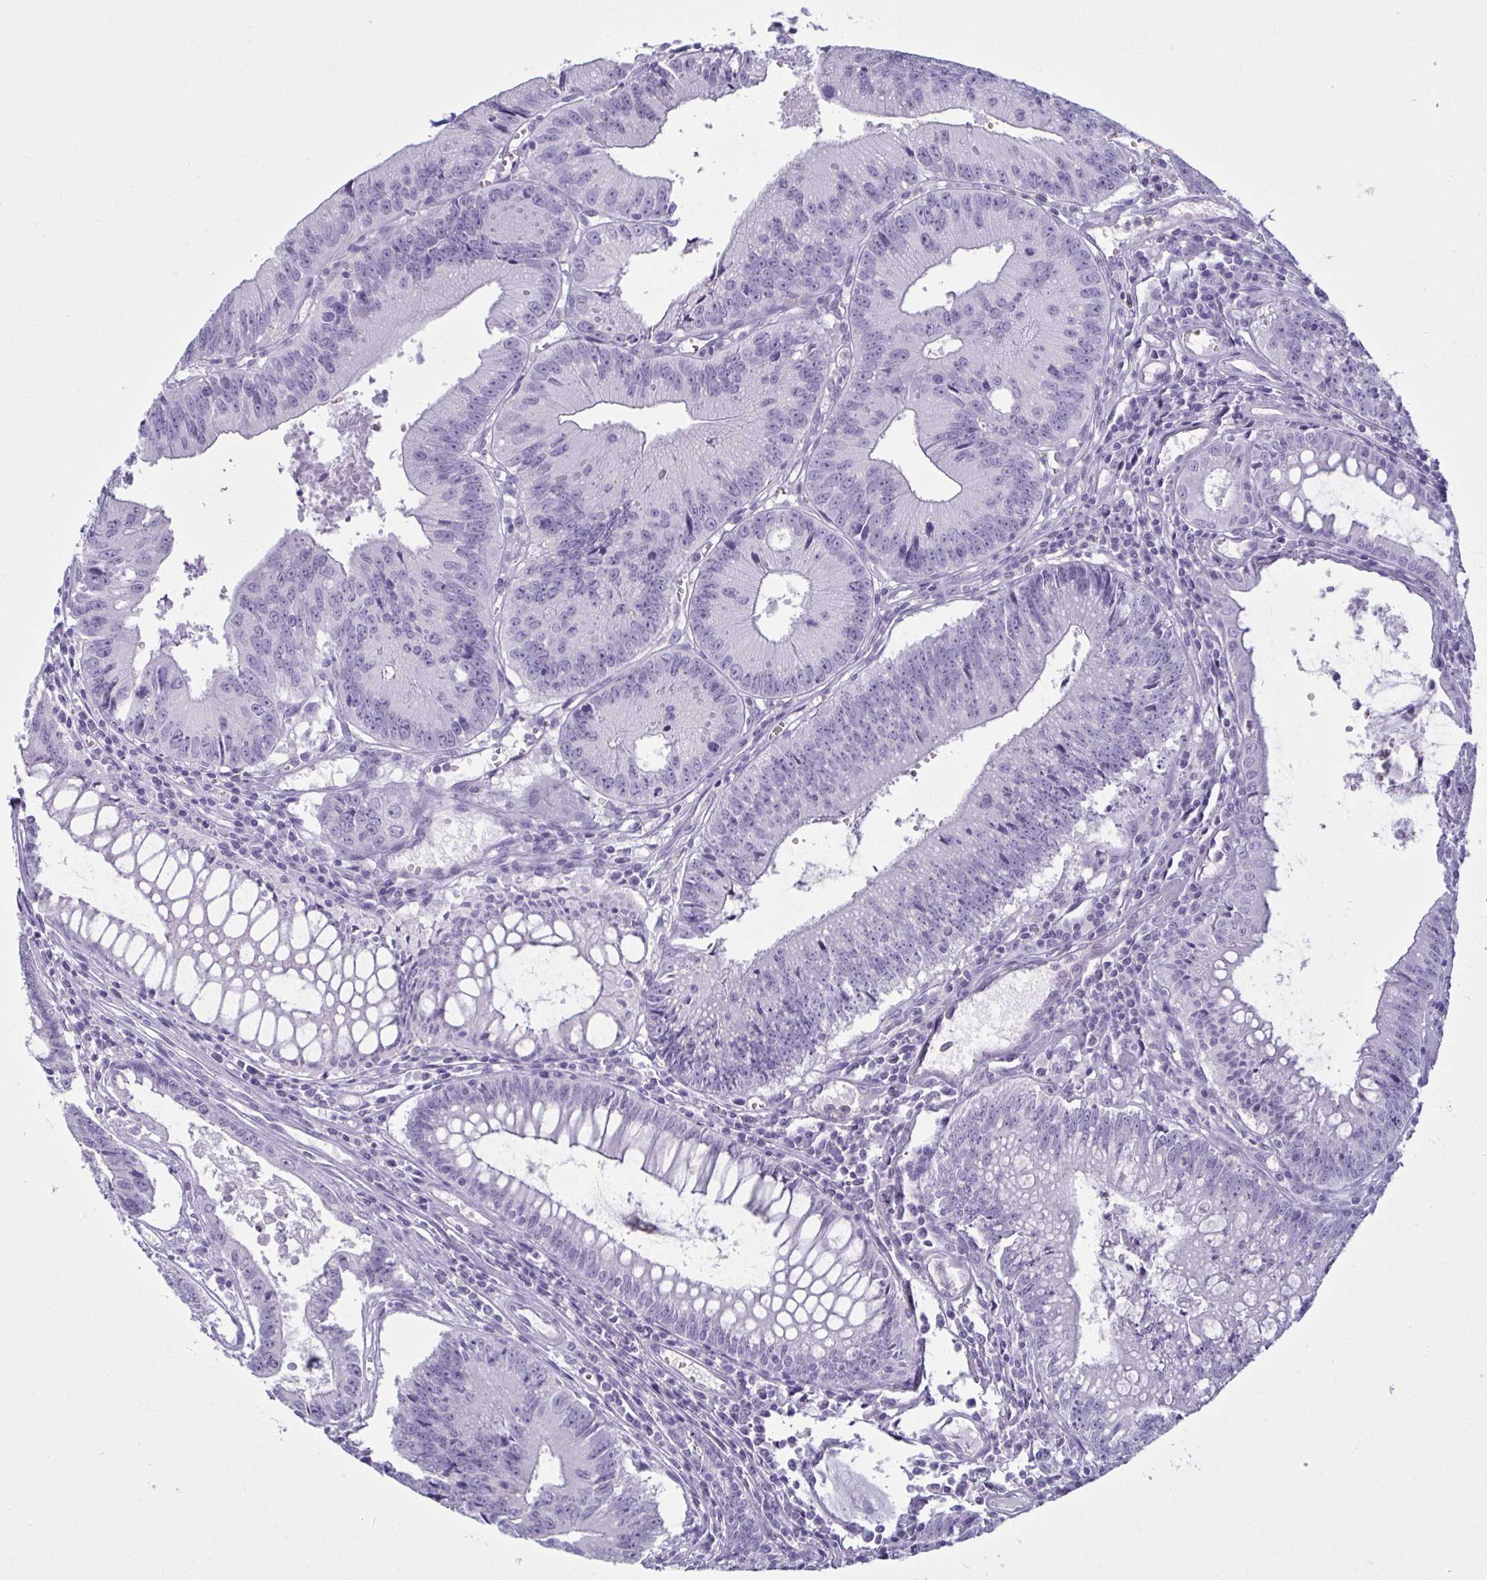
{"staining": {"intensity": "negative", "quantity": "none", "location": "none"}, "tissue": "colorectal cancer", "cell_type": "Tumor cells", "image_type": "cancer", "snomed": [{"axis": "morphology", "description": "Adenocarcinoma, NOS"}, {"axis": "topography", "description": "Rectum"}], "caption": "Immunohistochemistry photomicrograph of neoplastic tissue: colorectal cancer (adenocarcinoma) stained with DAB (3,3'-diaminobenzidine) exhibits no significant protein positivity in tumor cells.", "gene": "SERPINB10", "patient": {"sex": "female", "age": 81}}